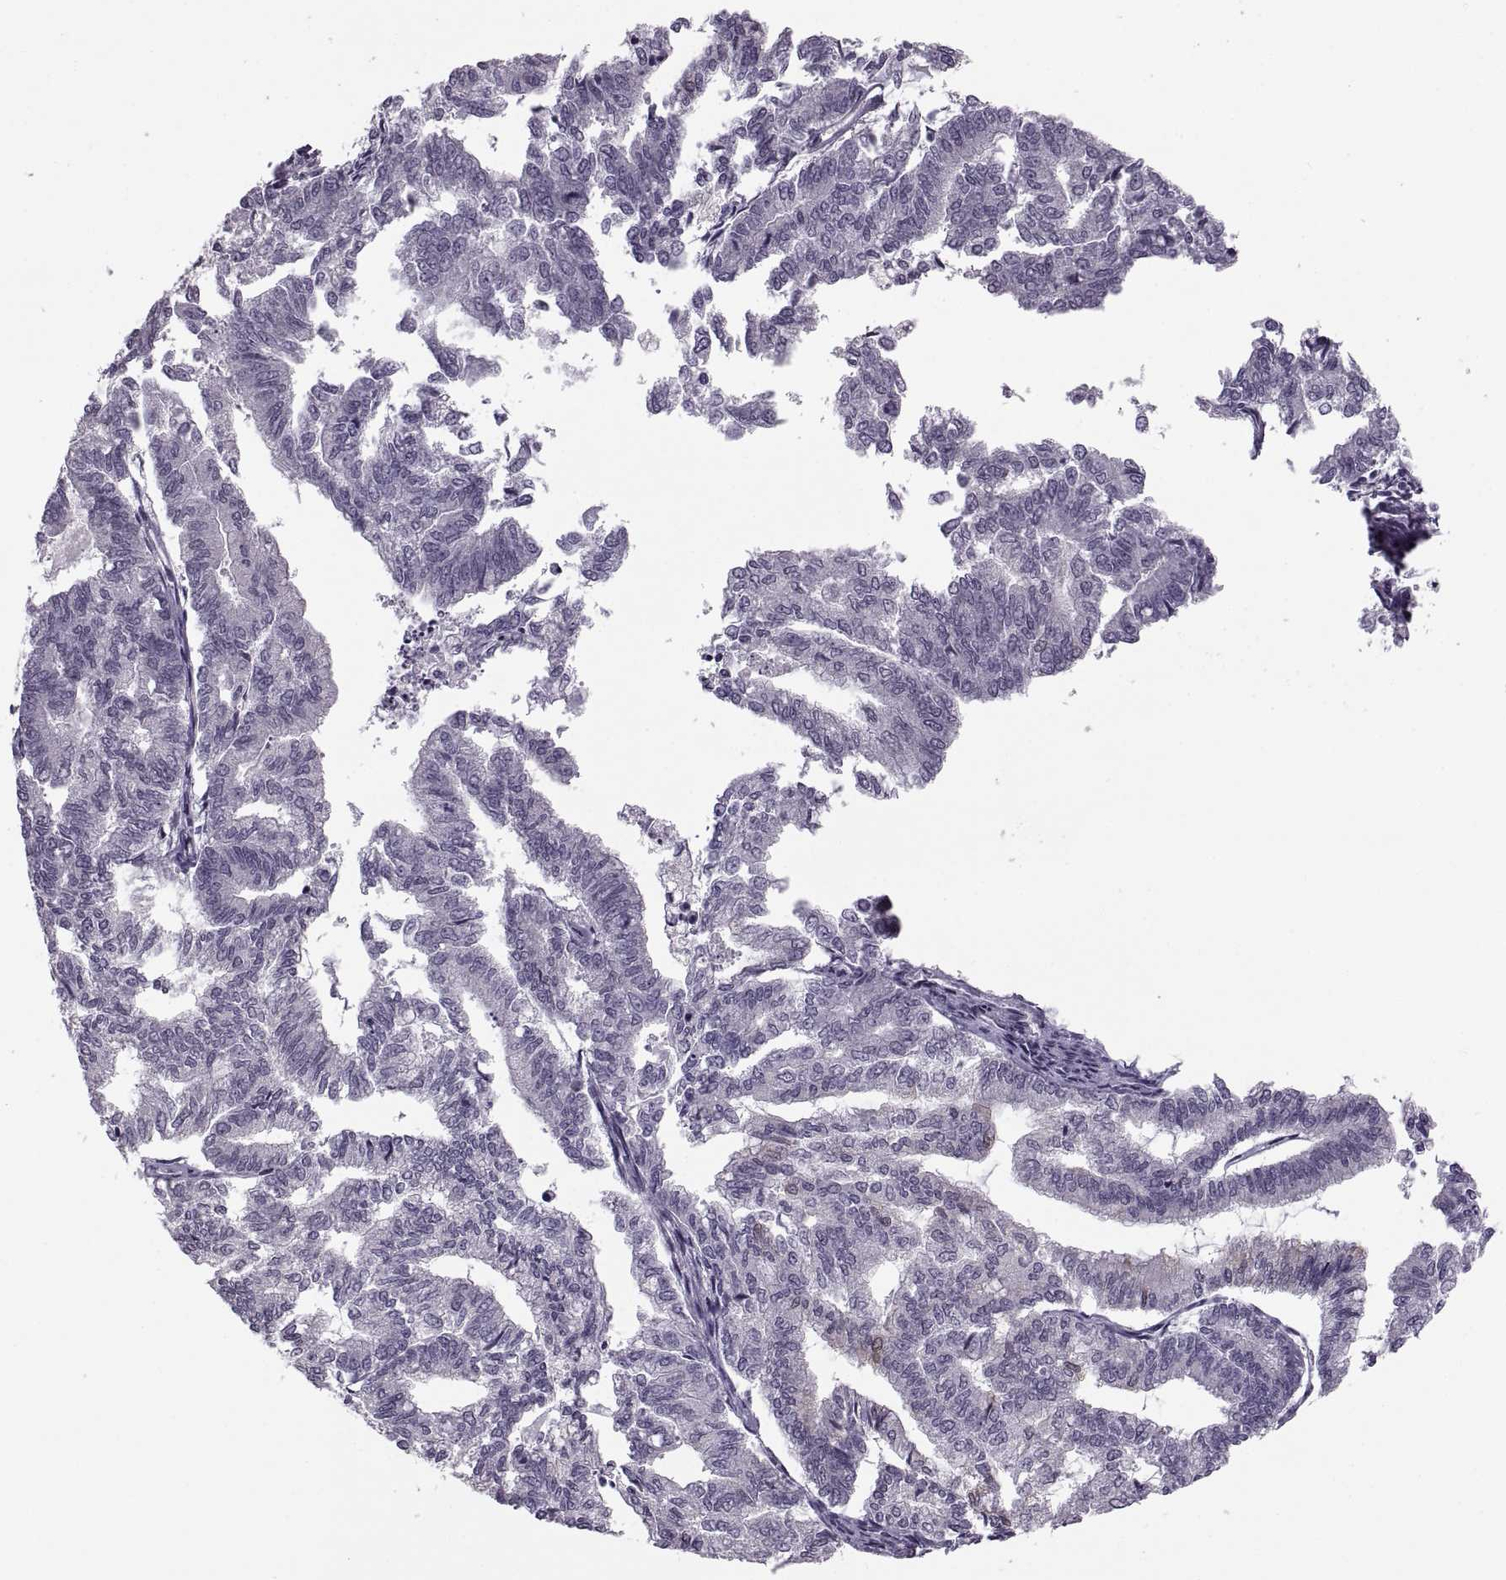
{"staining": {"intensity": "negative", "quantity": "none", "location": "none"}, "tissue": "endometrial cancer", "cell_type": "Tumor cells", "image_type": "cancer", "snomed": [{"axis": "morphology", "description": "Adenocarcinoma, NOS"}, {"axis": "topography", "description": "Endometrium"}], "caption": "The image displays no significant positivity in tumor cells of endometrial cancer (adenocarcinoma).", "gene": "PAGE5", "patient": {"sex": "female", "age": 79}}